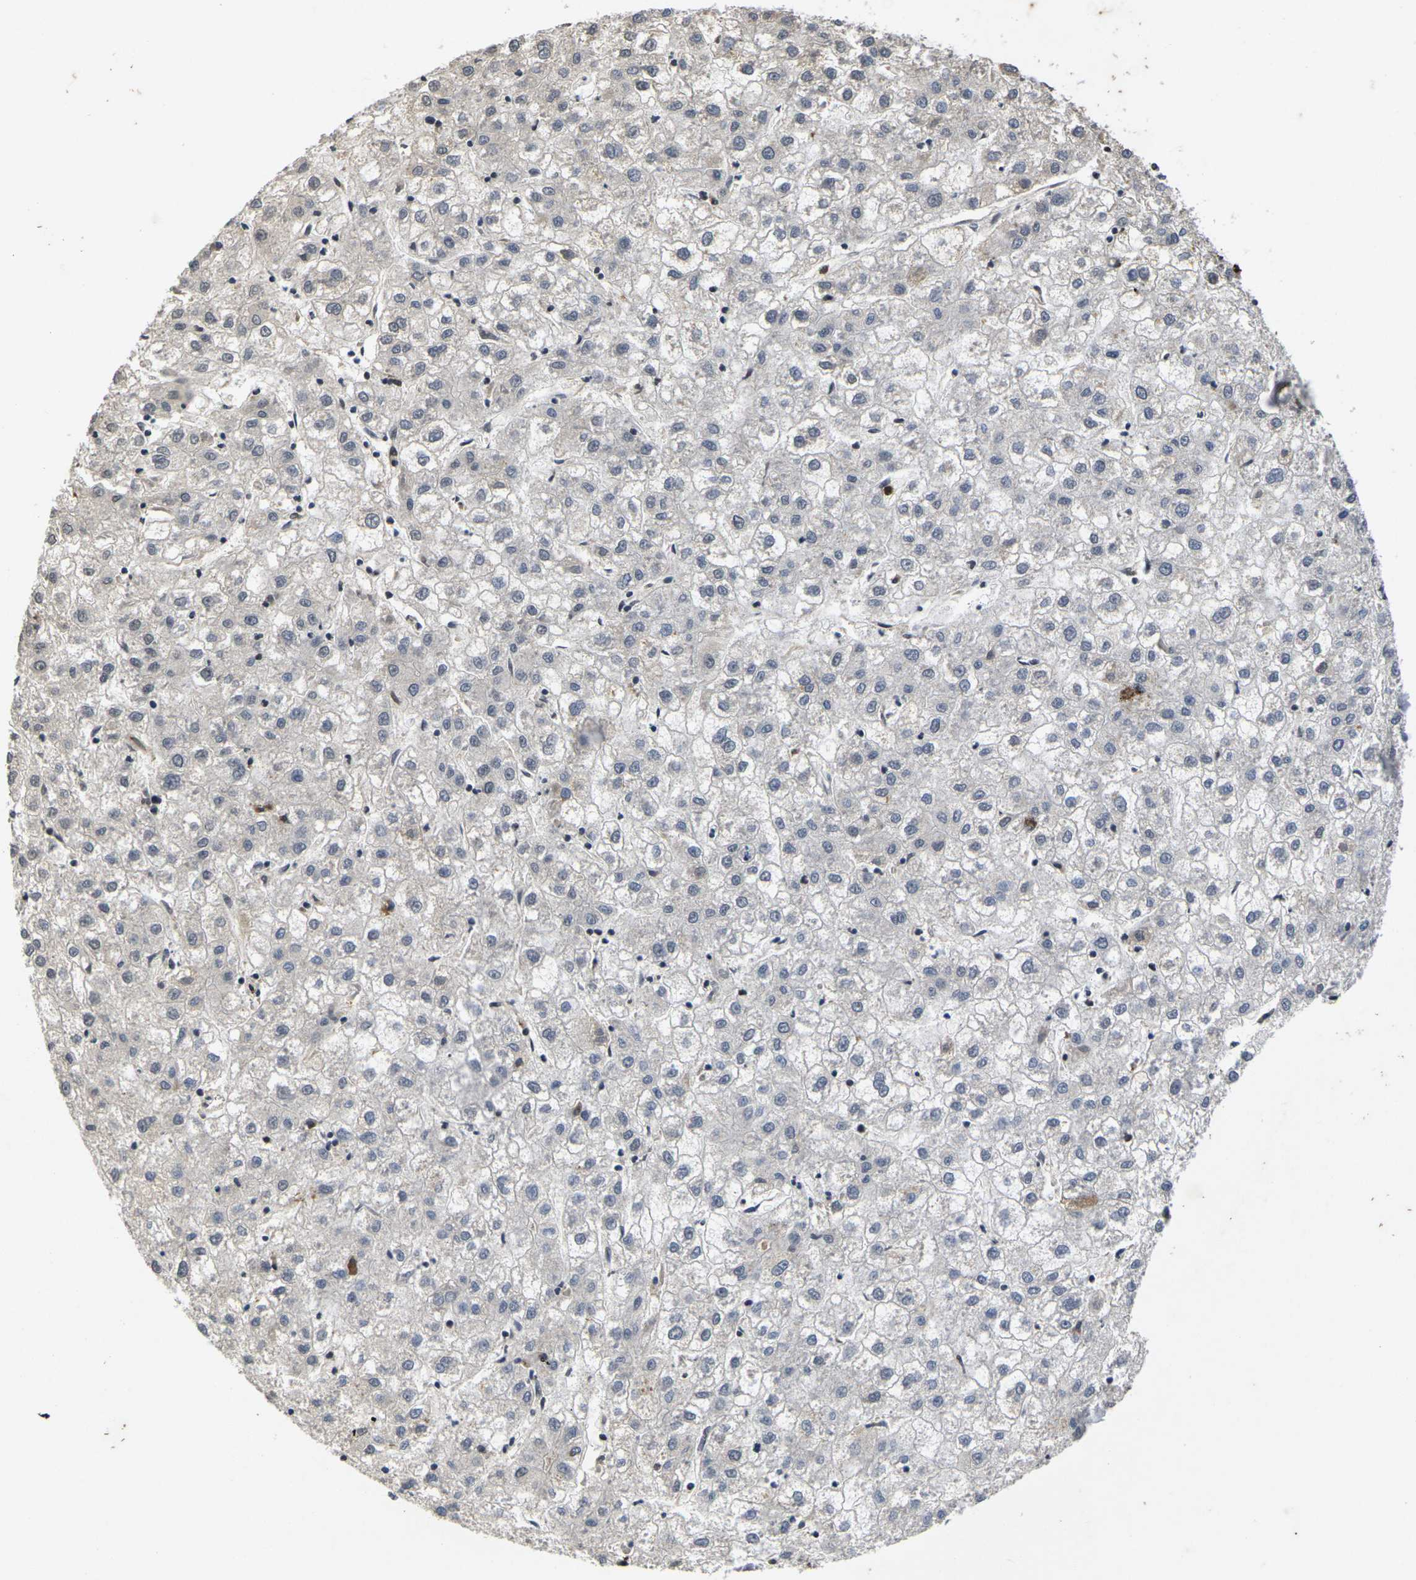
{"staining": {"intensity": "negative", "quantity": "none", "location": "none"}, "tissue": "liver cancer", "cell_type": "Tumor cells", "image_type": "cancer", "snomed": [{"axis": "morphology", "description": "Carcinoma, Hepatocellular, NOS"}, {"axis": "topography", "description": "Liver"}], "caption": "Liver cancer (hepatocellular carcinoma) was stained to show a protein in brown. There is no significant staining in tumor cells.", "gene": "GTF2E1", "patient": {"sex": "male", "age": 72}}